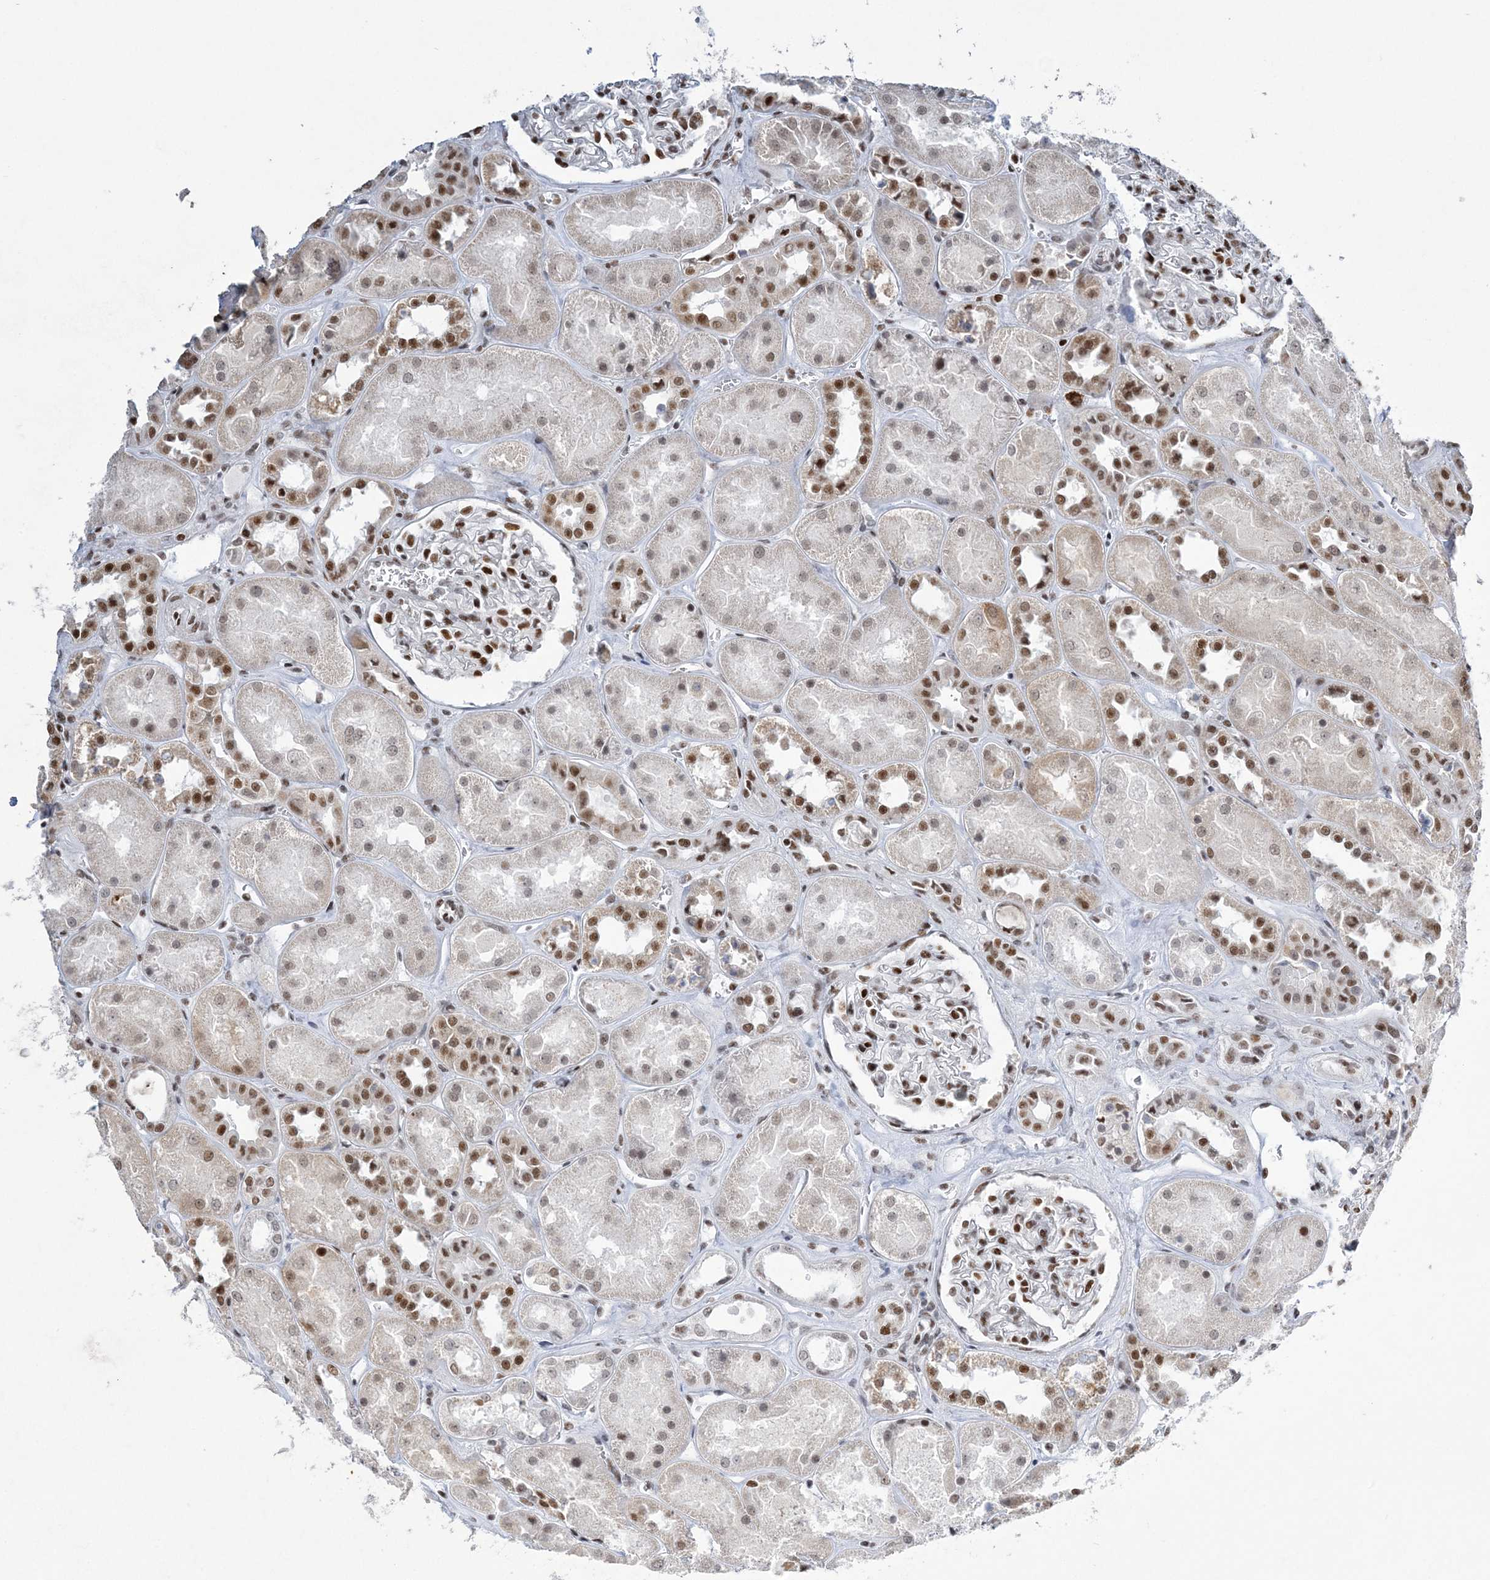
{"staining": {"intensity": "strong", "quantity": "25%-75%", "location": "nuclear"}, "tissue": "kidney", "cell_type": "Cells in glomeruli", "image_type": "normal", "snomed": [{"axis": "morphology", "description": "Normal tissue, NOS"}, {"axis": "topography", "description": "Kidney"}], "caption": "Brown immunohistochemical staining in unremarkable human kidney shows strong nuclear positivity in about 25%-75% of cells in glomeruli. (Stains: DAB in brown, nuclei in blue, Microscopy: brightfield microscopy at high magnification).", "gene": "ZBTB7A", "patient": {"sex": "male", "age": 70}}